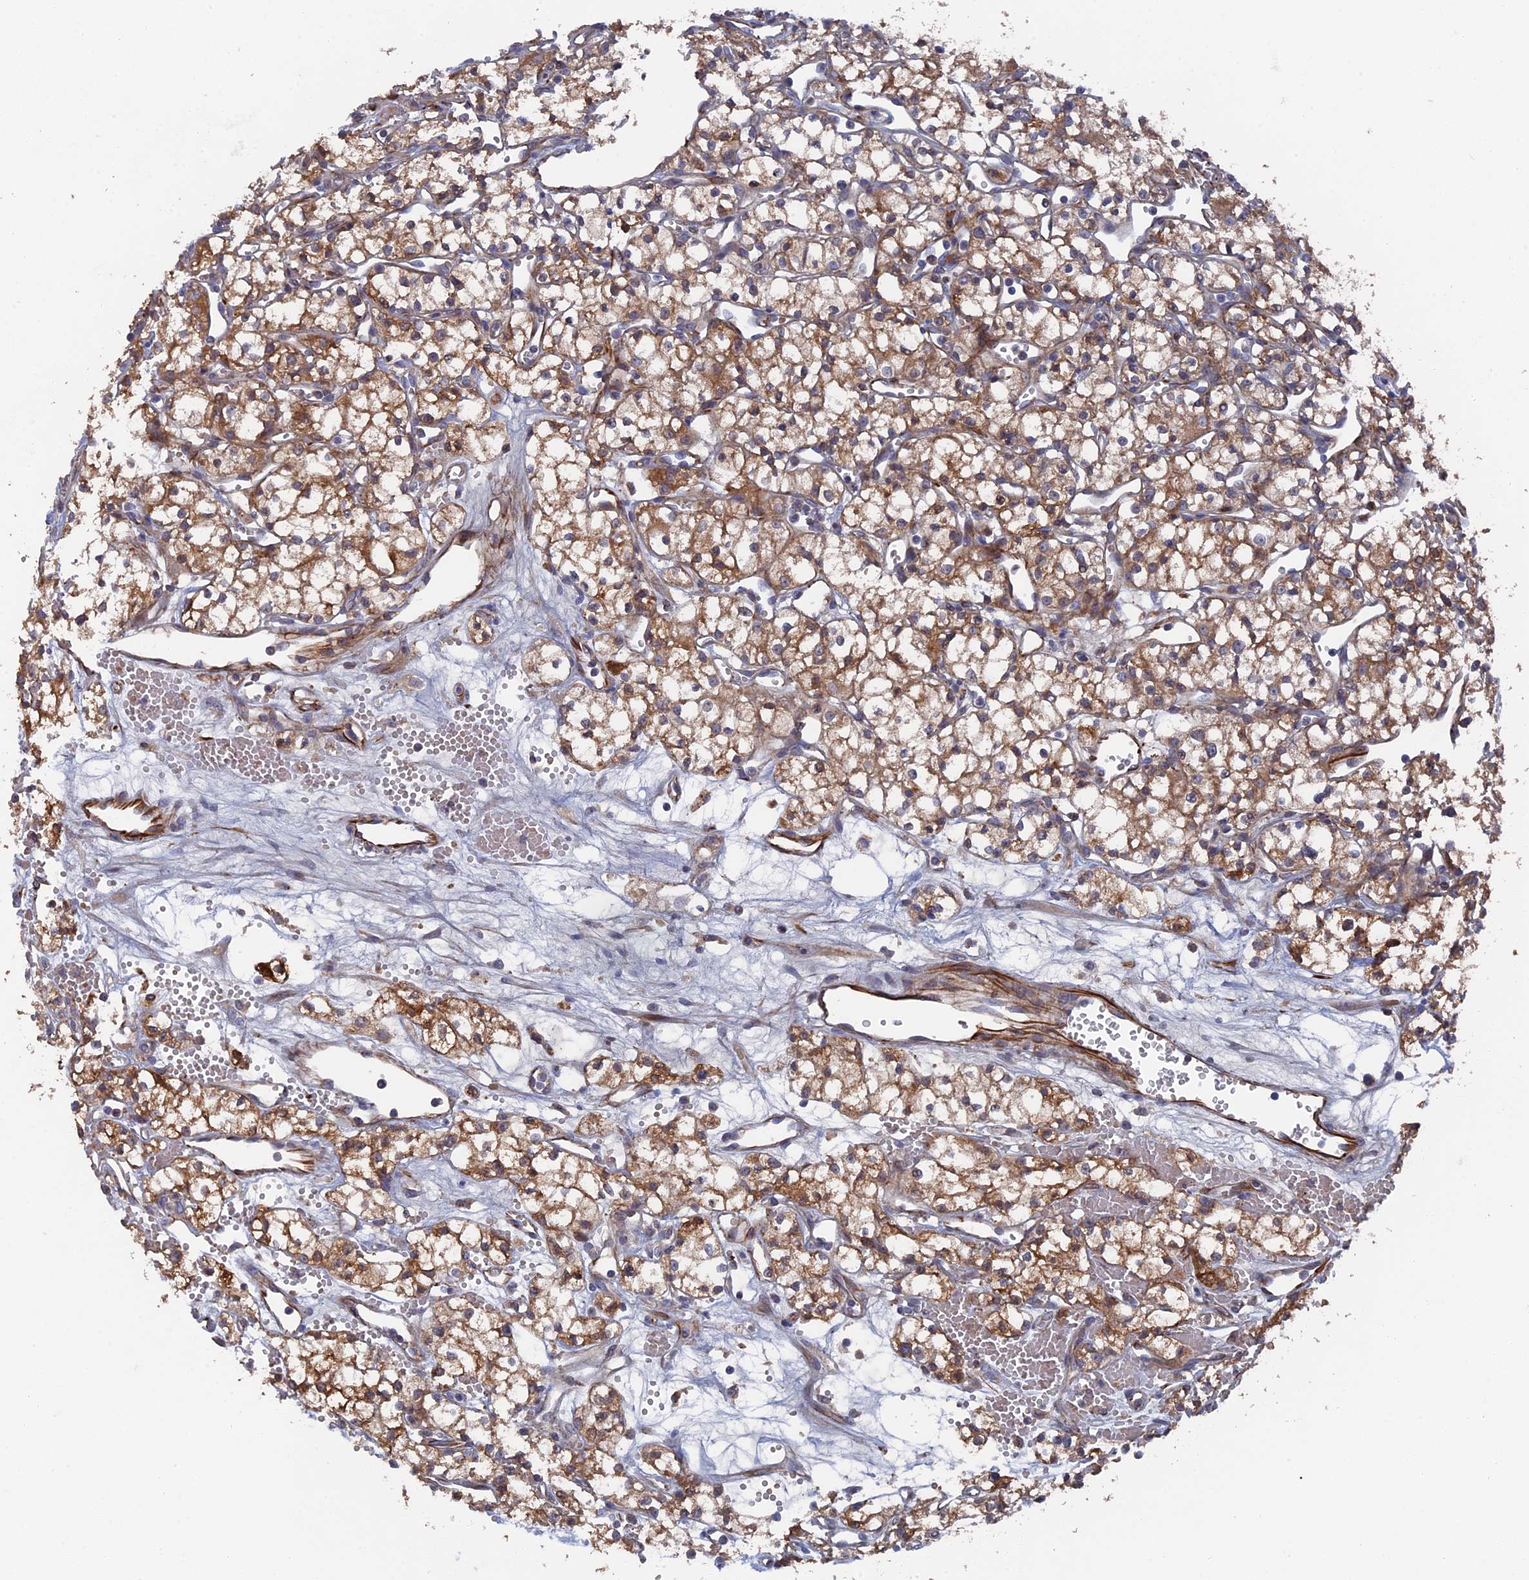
{"staining": {"intensity": "moderate", "quantity": ">75%", "location": "cytoplasmic/membranous"}, "tissue": "renal cancer", "cell_type": "Tumor cells", "image_type": "cancer", "snomed": [{"axis": "morphology", "description": "Adenocarcinoma, NOS"}, {"axis": "topography", "description": "Kidney"}], "caption": "Immunohistochemistry micrograph of renal cancer (adenocarcinoma) stained for a protein (brown), which displays medium levels of moderate cytoplasmic/membranous staining in approximately >75% of tumor cells.", "gene": "SMG9", "patient": {"sex": "male", "age": 59}}